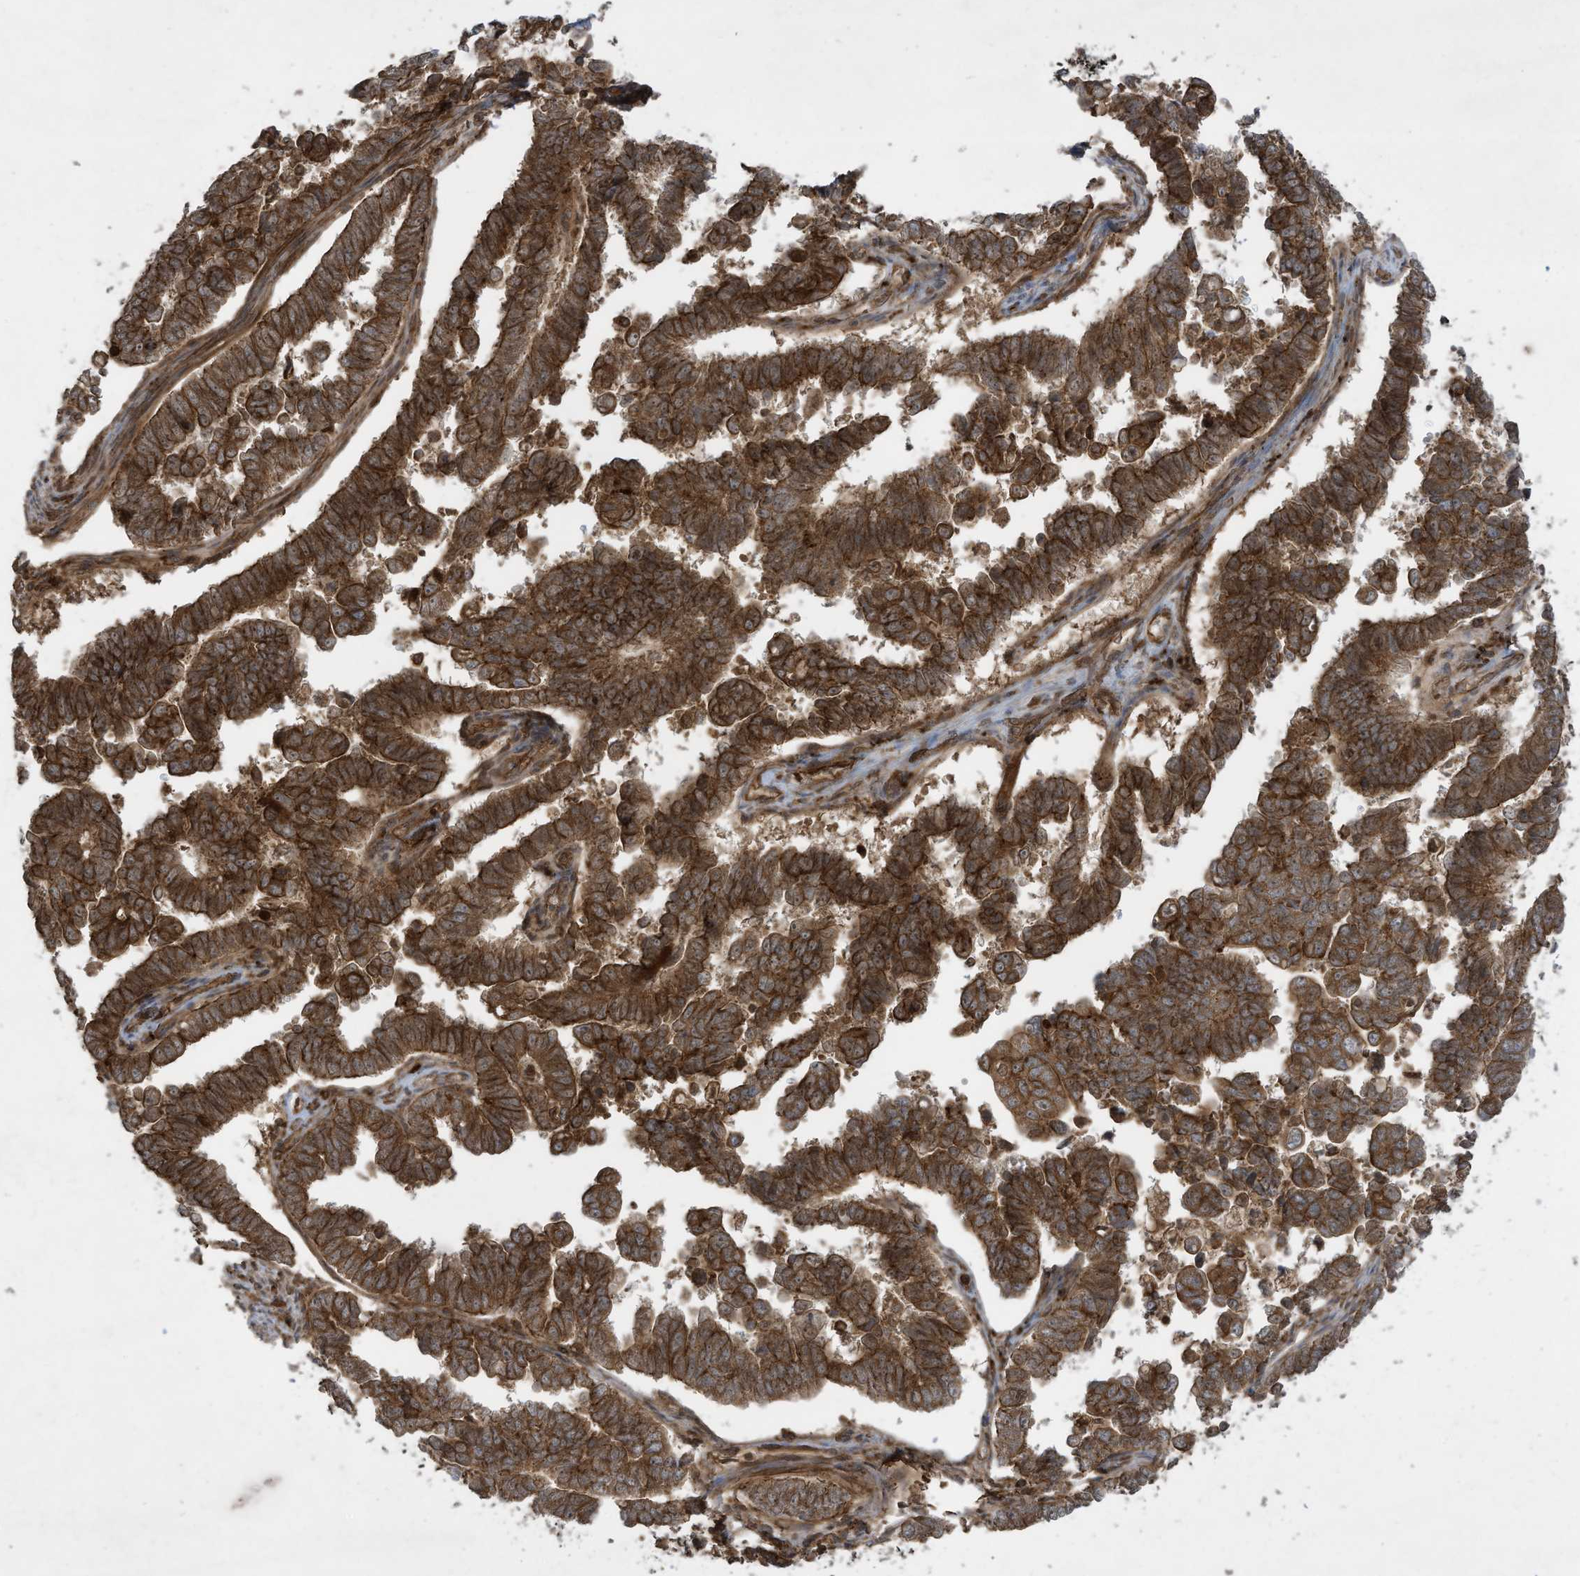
{"staining": {"intensity": "strong", "quantity": ">75%", "location": "cytoplasmic/membranous"}, "tissue": "endometrial cancer", "cell_type": "Tumor cells", "image_type": "cancer", "snomed": [{"axis": "morphology", "description": "Adenocarcinoma, NOS"}, {"axis": "topography", "description": "Endometrium"}], "caption": "High-power microscopy captured an IHC photomicrograph of endometrial cancer, revealing strong cytoplasmic/membranous staining in about >75% of tumor cells.", "gene": "DDIT4", "patient": {"sex": "female", "age": 75}}